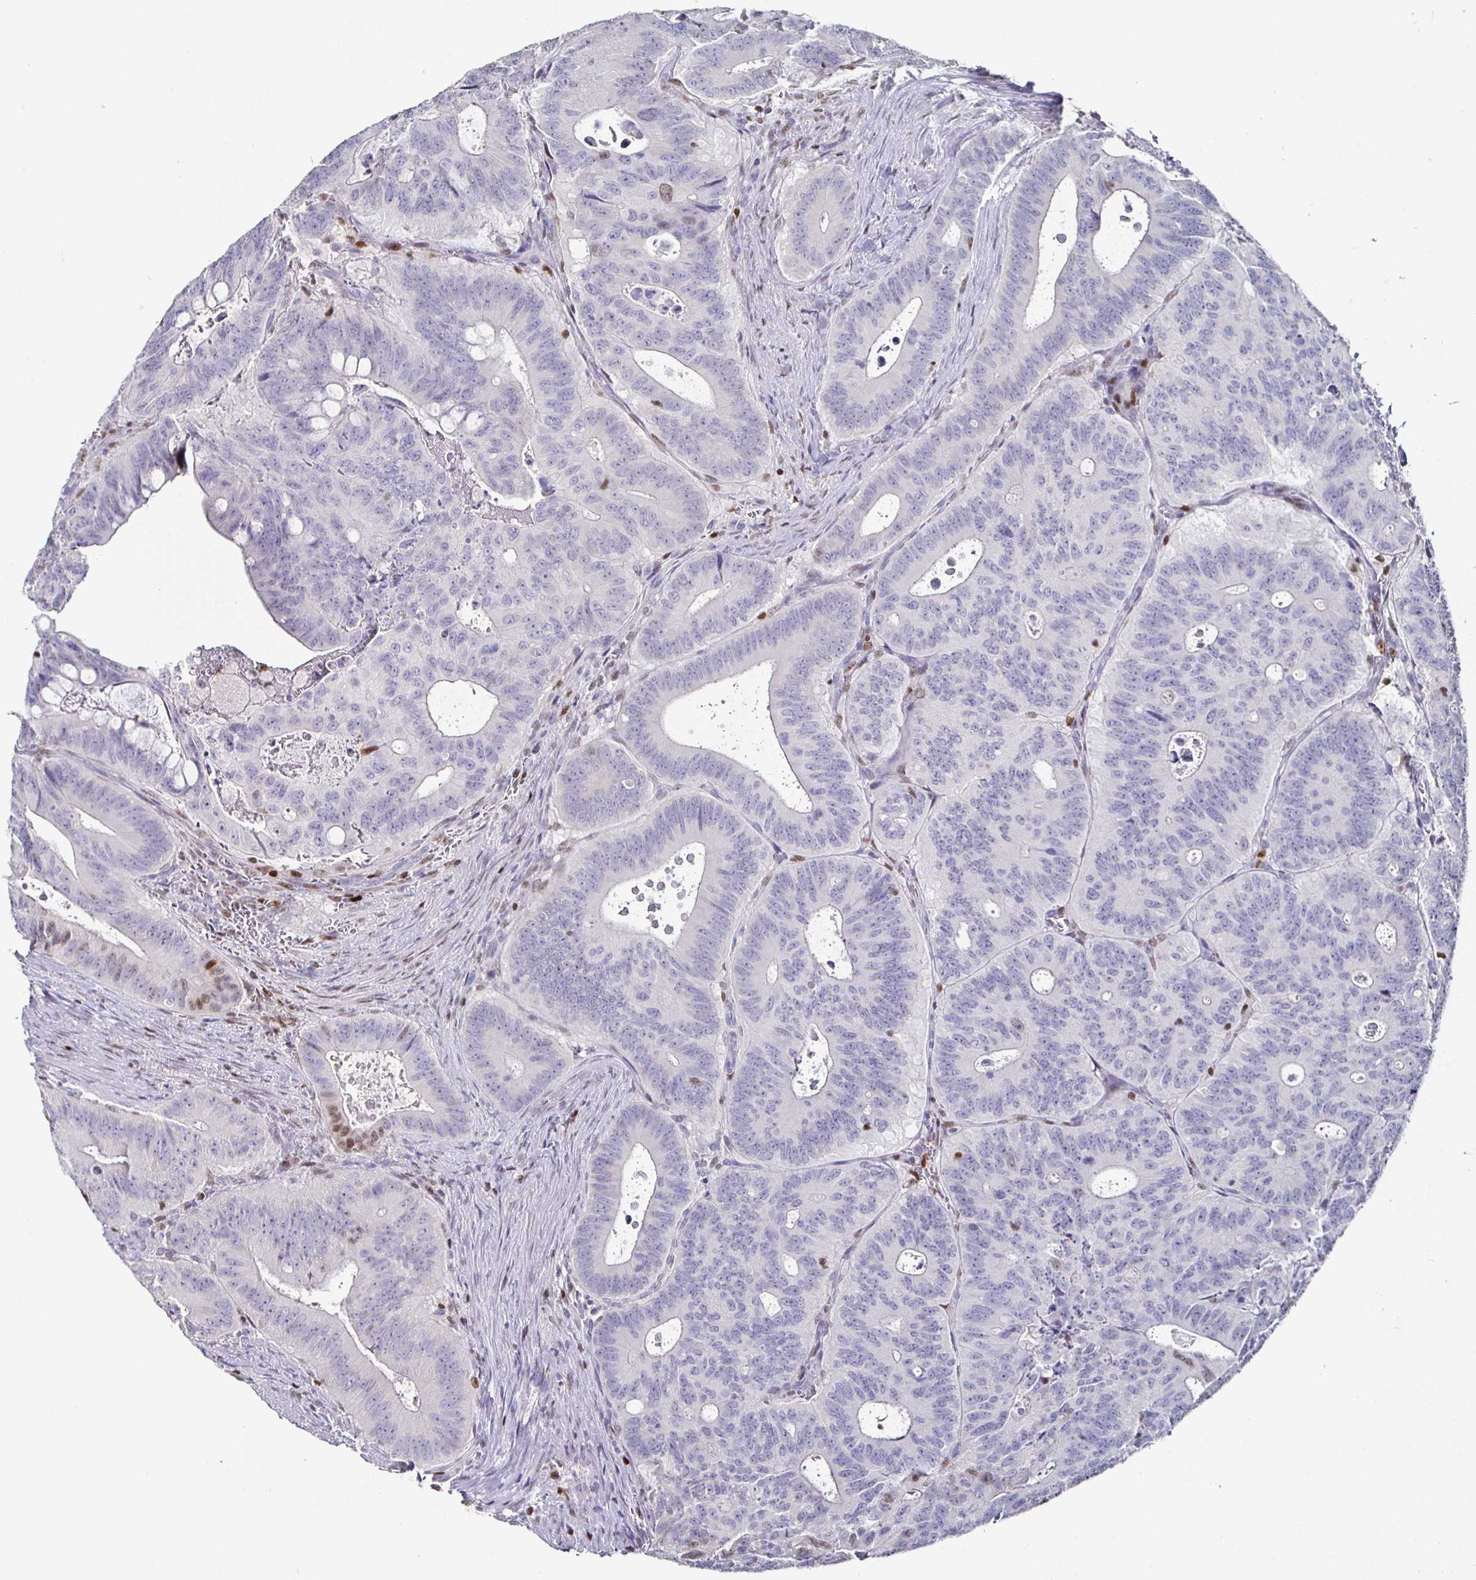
{"staining": {"intensity": "moderate", "quantity": "<25%", "location": "nuclear"}, "tissue": "colorectal cancer", "cell_type": "Tumor cells", "image_type": "cancer", "snomed": [{"axis": "morphology", "description": "Adenocarcinoma, NOS"}, {"axis": "topography", "description": "Colon"}], "caption": "Colorectal cancer stained with a brown dye demonstrates moderate nuclear positive expression in about <25% of tumor cells.", "gene": "RUNX2", "patient": {"sex": "male", "age": 62}}